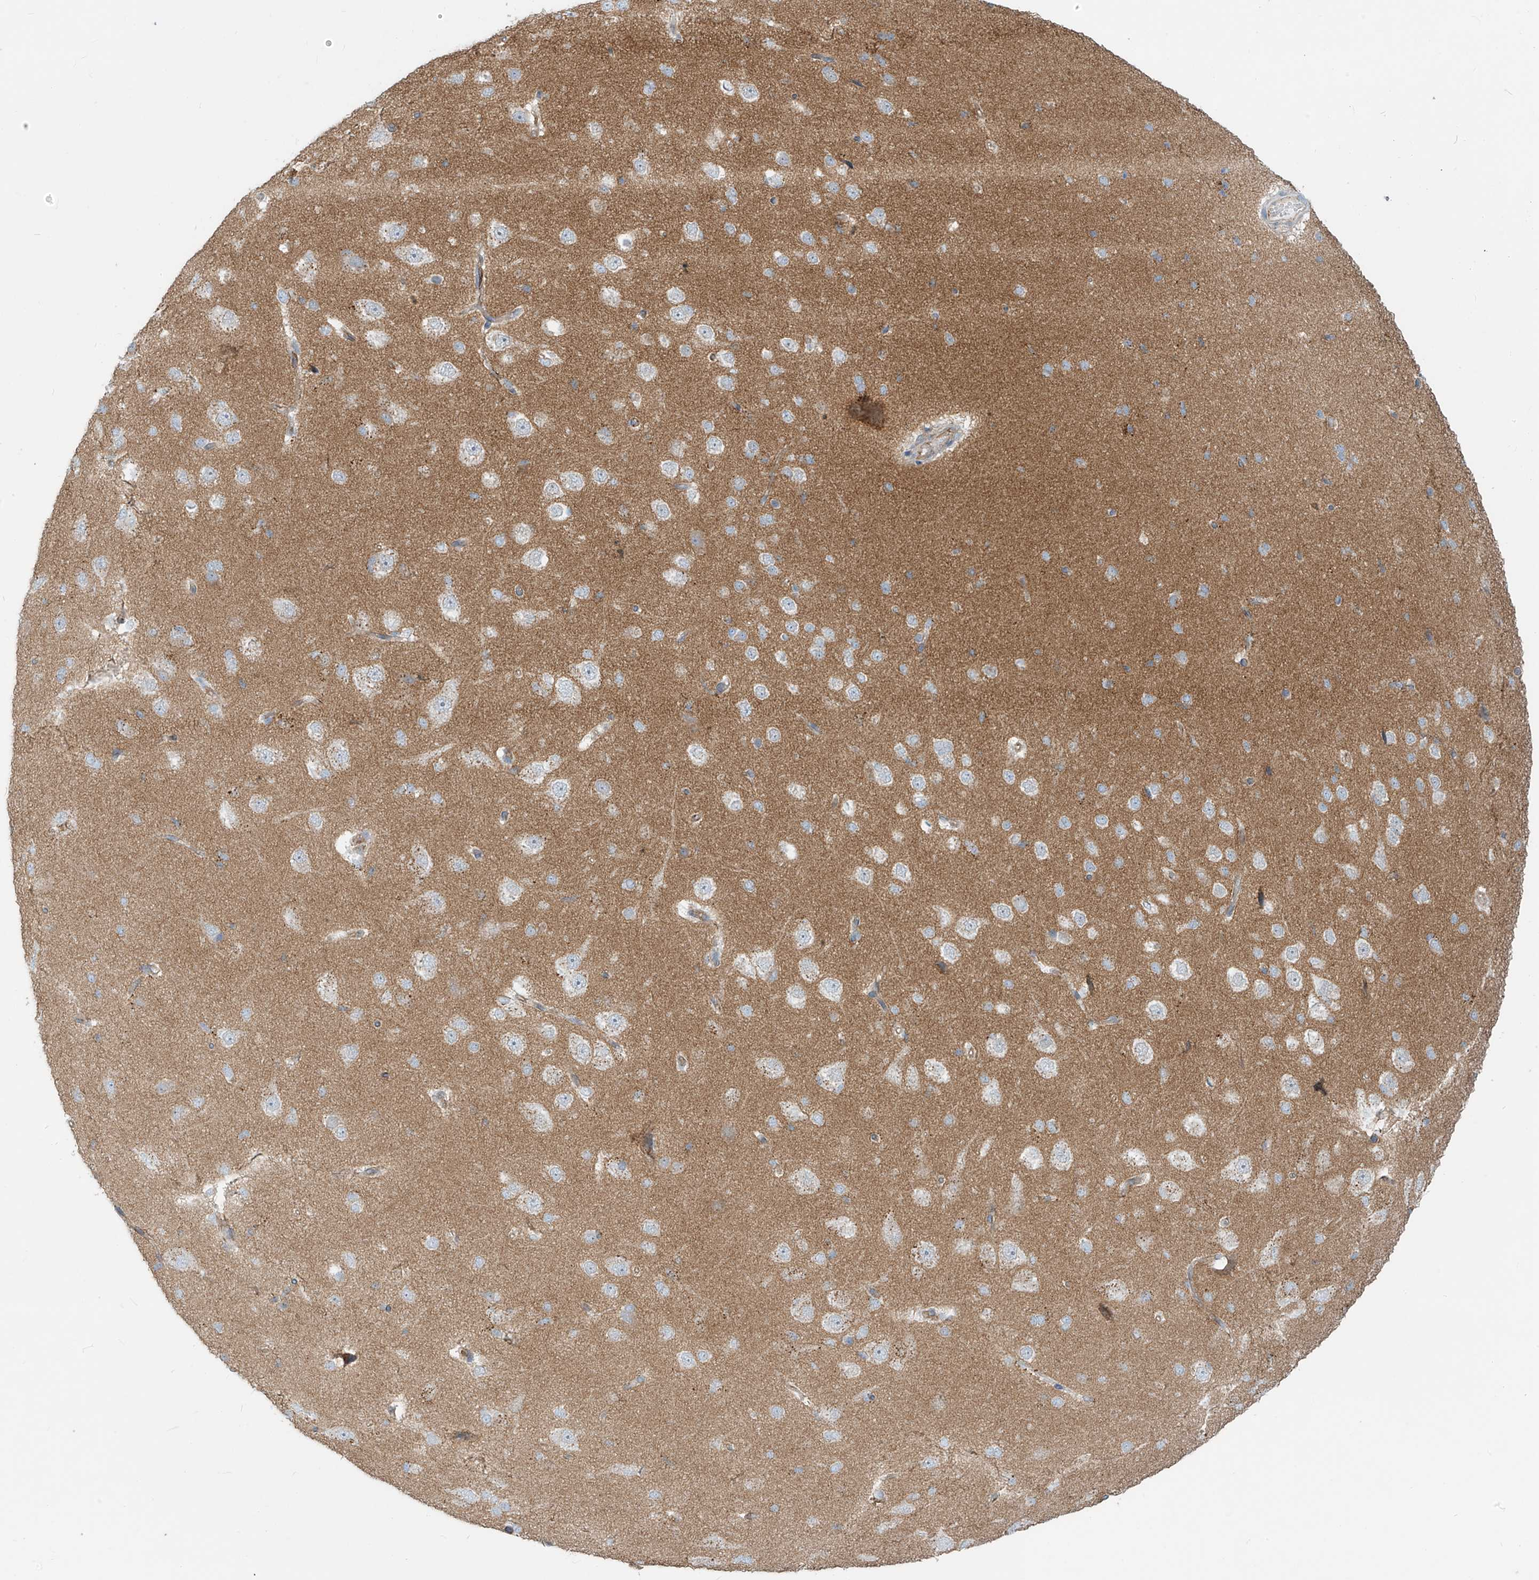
{"staining": {"intensity": "weak", "quantity": ">75%", "location": "cytoplasmic/membranous"}, "tissue": "cerebral cortex", "cell_type": "Endothelial cells", "image_type": "normal", "snomed": [{"axis": "morphology", "description": "Normal tissue, NOS"}, {"axis": "morphology", "description": "Developmental malformation"}, {"axis": "topography", "description": "Cerebral cortex"}], "caption": "Benign cerebral cortex exhibits weak cytoplasmic/membranous positivity in about >75% of endothelial cells, visualized by immunohistochemistry. (brown staining indicates protein expression, while blue staining denotes nuclei).", "gene": "LZTS3", "patient": {"sex": "female", "age": 30}}